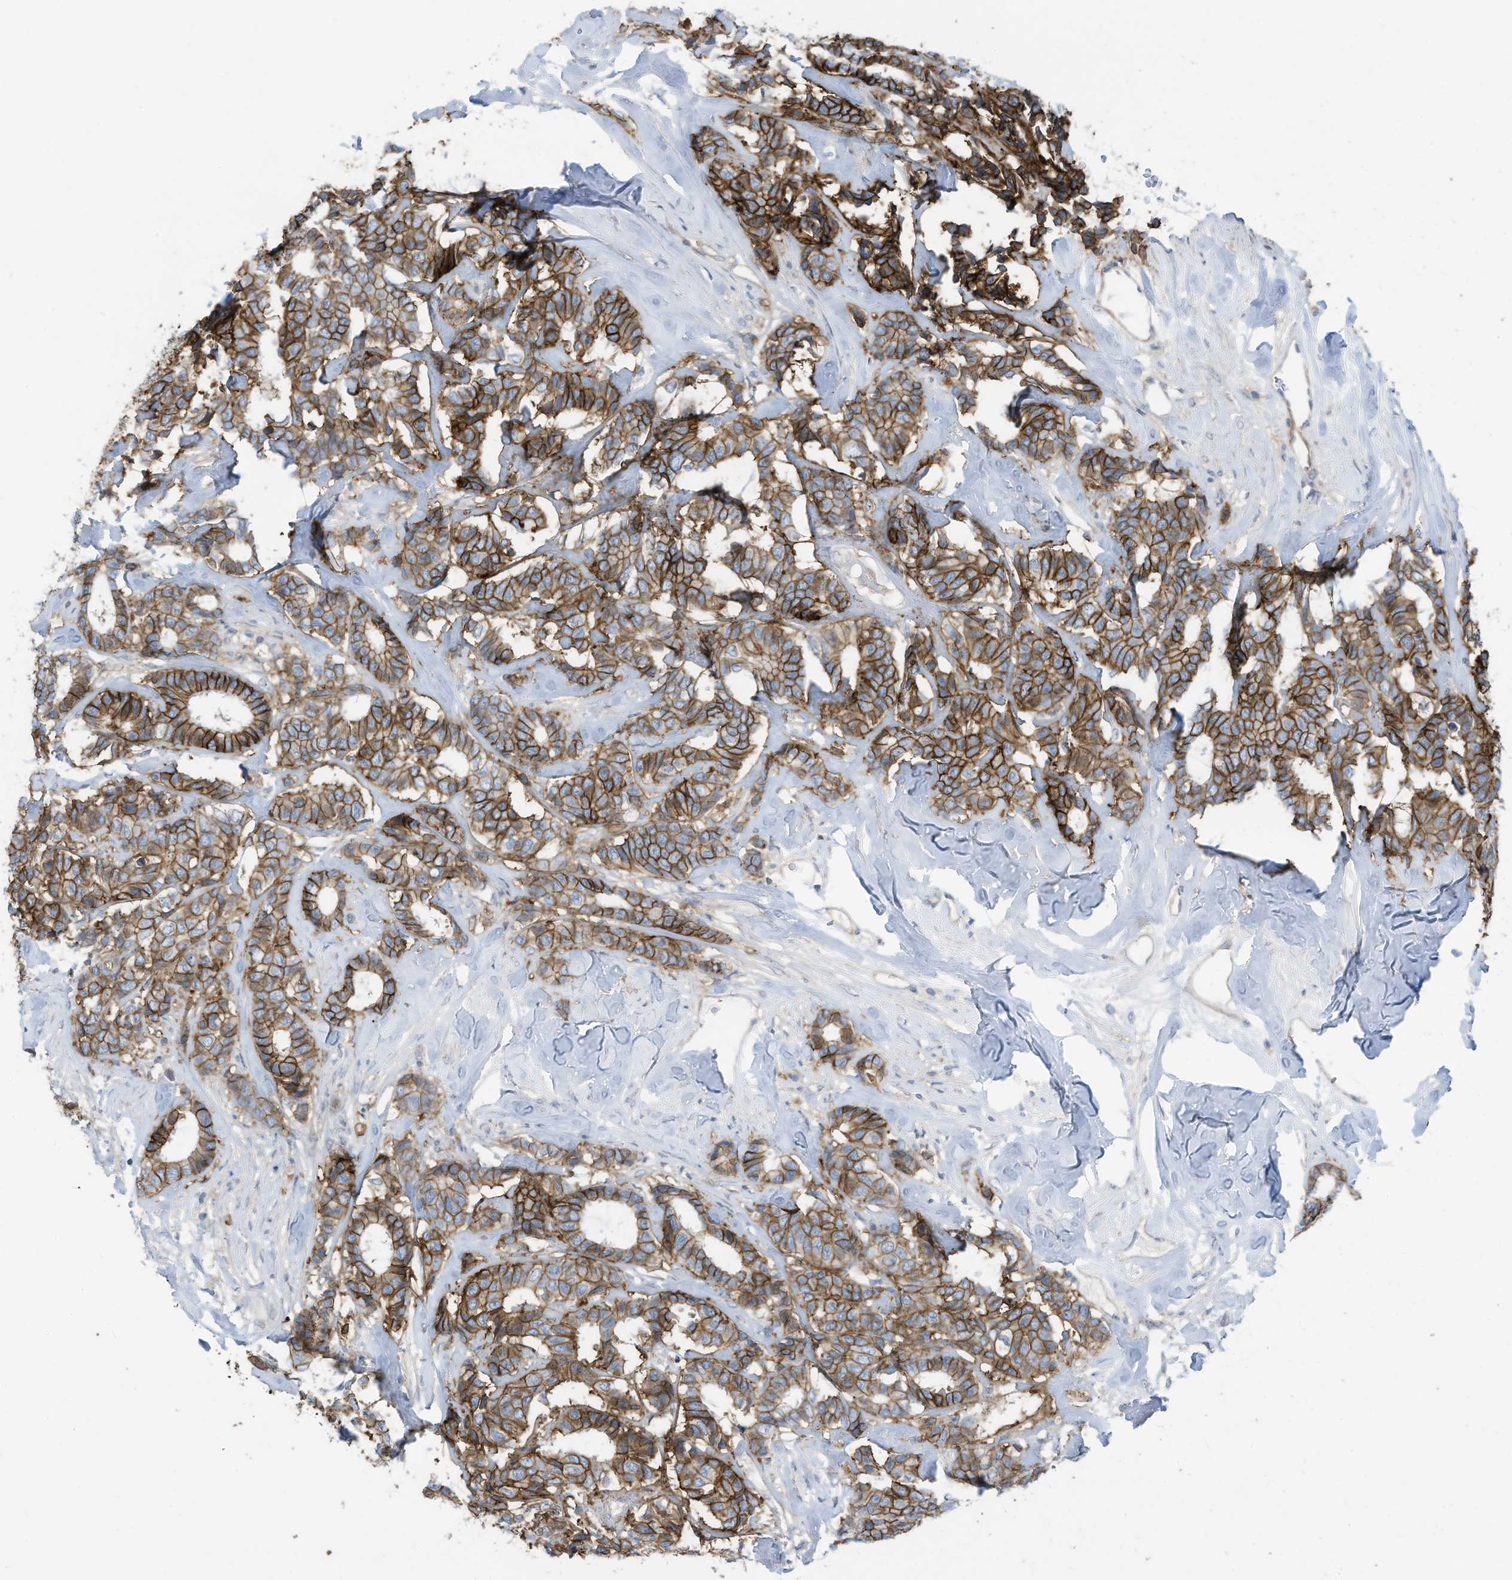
{"staining": {"intensity": "strong", "quantity": ">75%", "location": "cytoplasmic/membranous"}, "tissue": "breast cancer", "cell_type": "Tumor cells", "image_type": "cancer", "snomed": [{"axis": "morphology", "description": "Duct carcinoma"}, {"axis": "topography", "description": "Breast"}], "caption": "Immunohistochemistry (IHC) (DAB) staining of human infiltrating ductal carcinoma (breast) demonstrates strong cytoplasmic/membranous protein staining in about >75% of tumor cells.", "gene": "SLC1A5", "patient": {"sex": "female", "age": 87}}